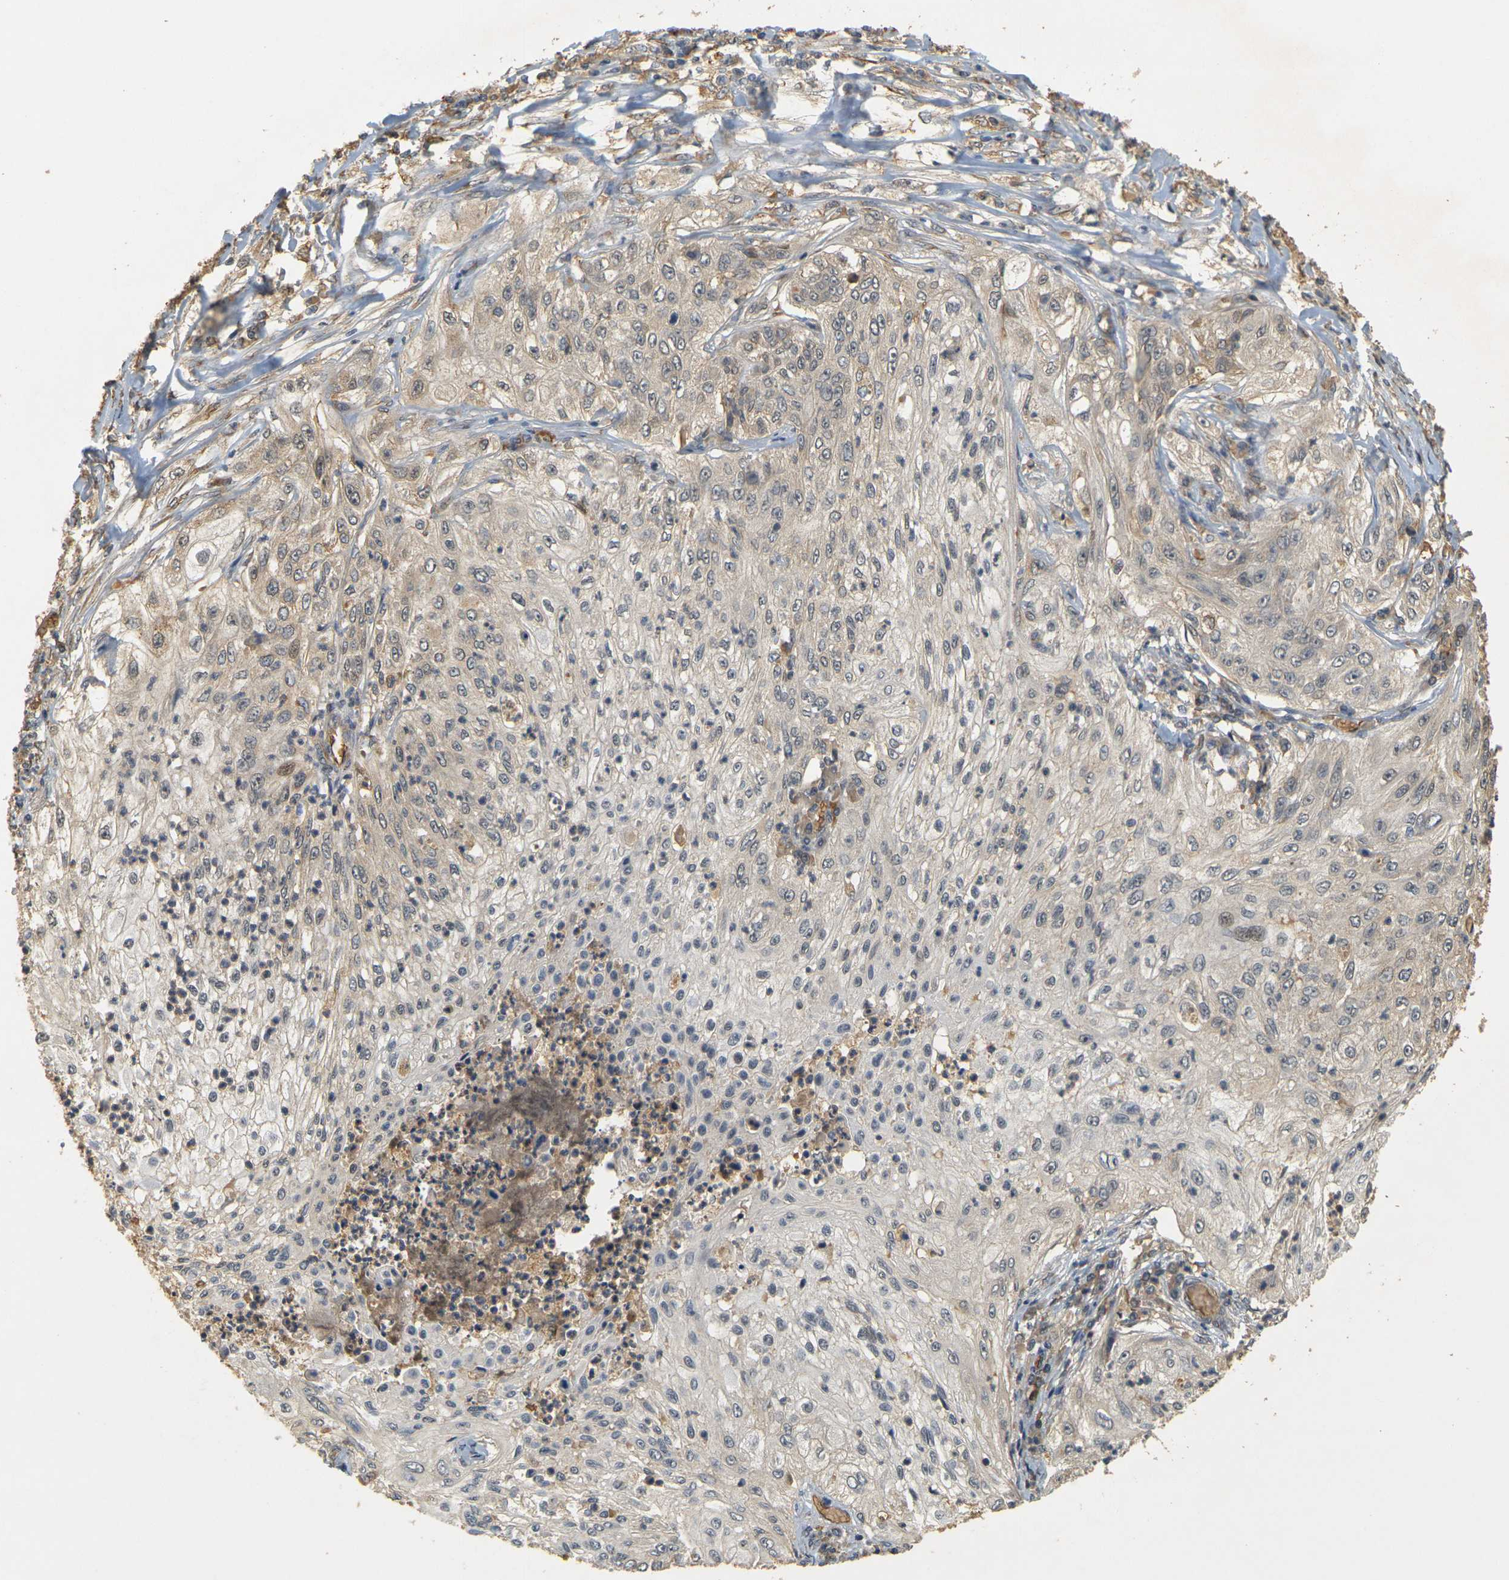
{"staining": {"intensity": "weak", "quantity": "<25%", "location": "cytoplasmic/membranous"}, "tissue": "lung cancer", "cell_type": "Tumor cells", "image_type": "cancer", "snomed": [{"axis": "morphology", "description": "Inflammation, NOS"}, {"axis": "morphology", "description": "Squamous cell carcinoma, NOS"}, {"axis": "topography", "description": "Lymph node"}, {"axis": "topography", "description": "Soft tissue"}, {"axis": "topography", "description": "Lung"}], "caption": "The IHC histopathology image has no significant staining in tumor cells of squamous cell carcinoma (lung) tissue.", "gene": "MEGF9", "patient": {"sex": "male", "age": 66}}